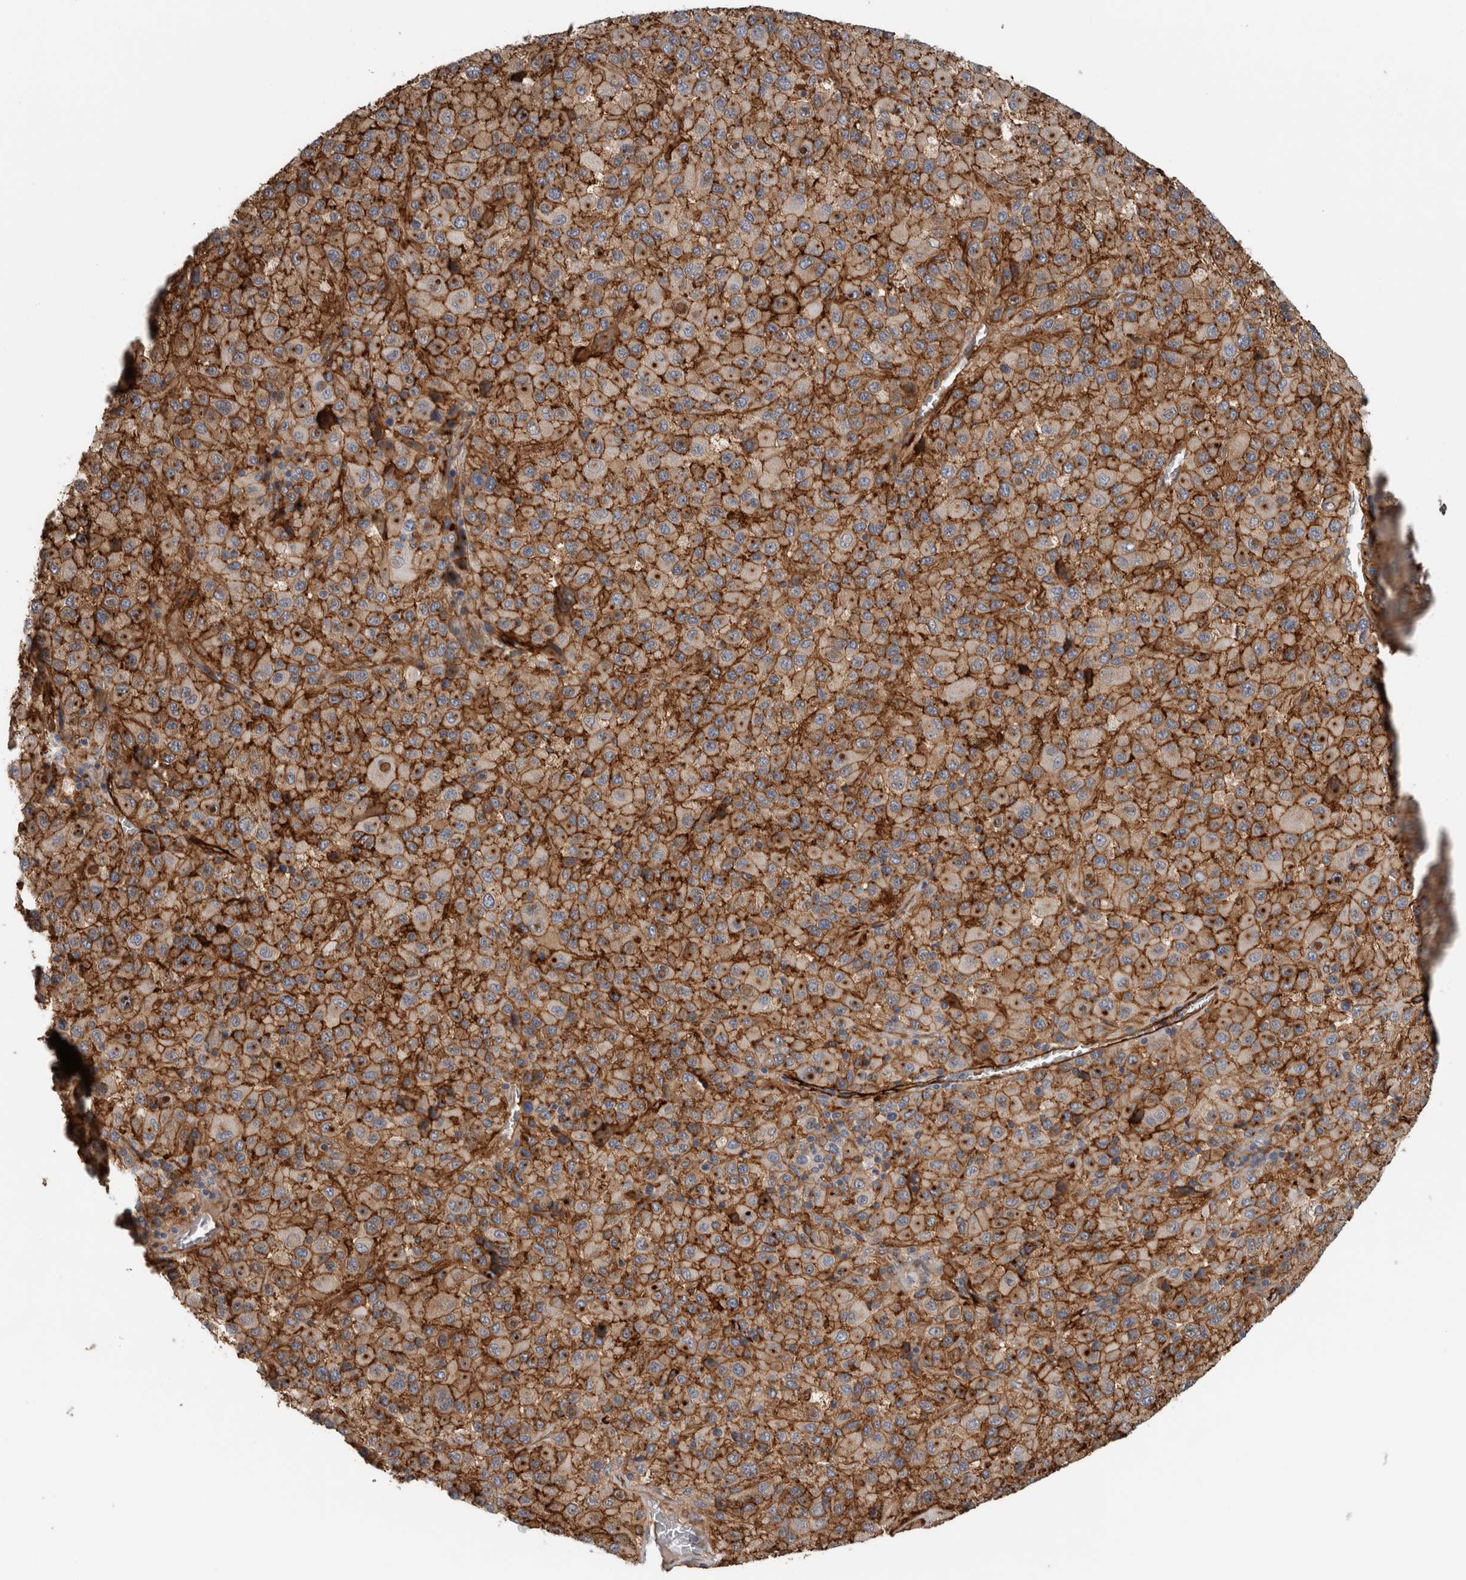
{"staining": {"intensity": "strong", "quantity": ">75%", "location": "cytoplasmic/membranous"}, "tissue": "melanoma", "cell_type": "Tumor cells", "image_type": "cancer", "snomed": [{"axis": "morphology", "description": "Malignant melanoma, Metastatic site"}, {"axis": "topography", "description": "Lung"}], "caption": "A brown stain highlights strong cytoplasmic/membranous positivity of a protein in human melanoma tumor cells. (DAB IHC, brown staining for protein, blue staining for nuclei).", "gene": "CD59", "patient": {"sex": "male", "age": 64}}